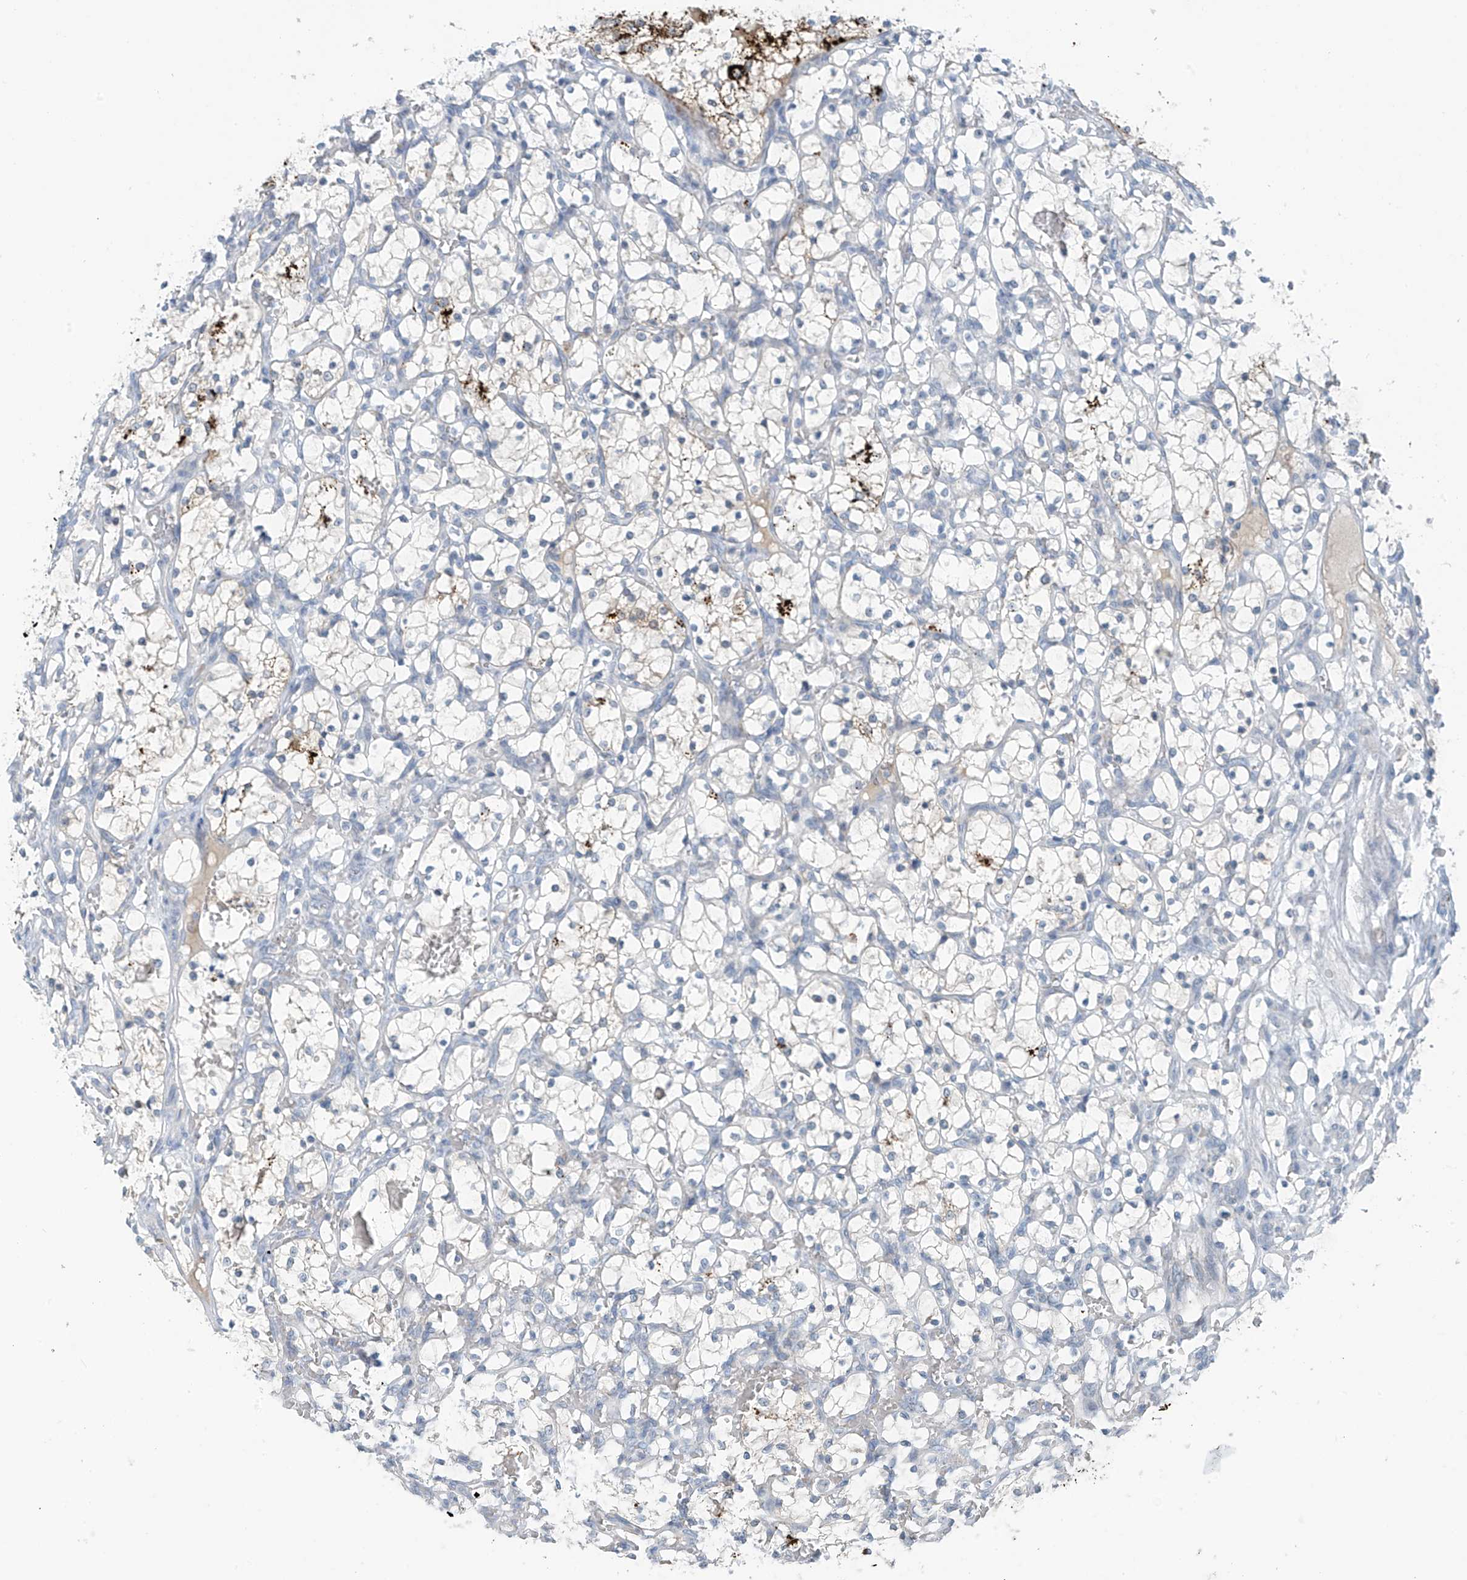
{"staining": {"intensity": "moderate", "quantity": "<25%", "location": "cytoplasmic/membranous"}, "tissue": "renal cancer", "cell_type": "Tumor cells", "image_type": "cancer", "snomed": [{"axis": "morphology", "description": "Adenocarcinoma, NOS"}, {"axis": "topography", "description": "Kidney"}], "caption": "Protein staining of renal adenocarcinoma tissue shows moderate cytoplasmic/membranous positivity in approximately <25% of tumor cells.", "gene": "ZNF793", "patient": {"sex": "female", "age": 69}}